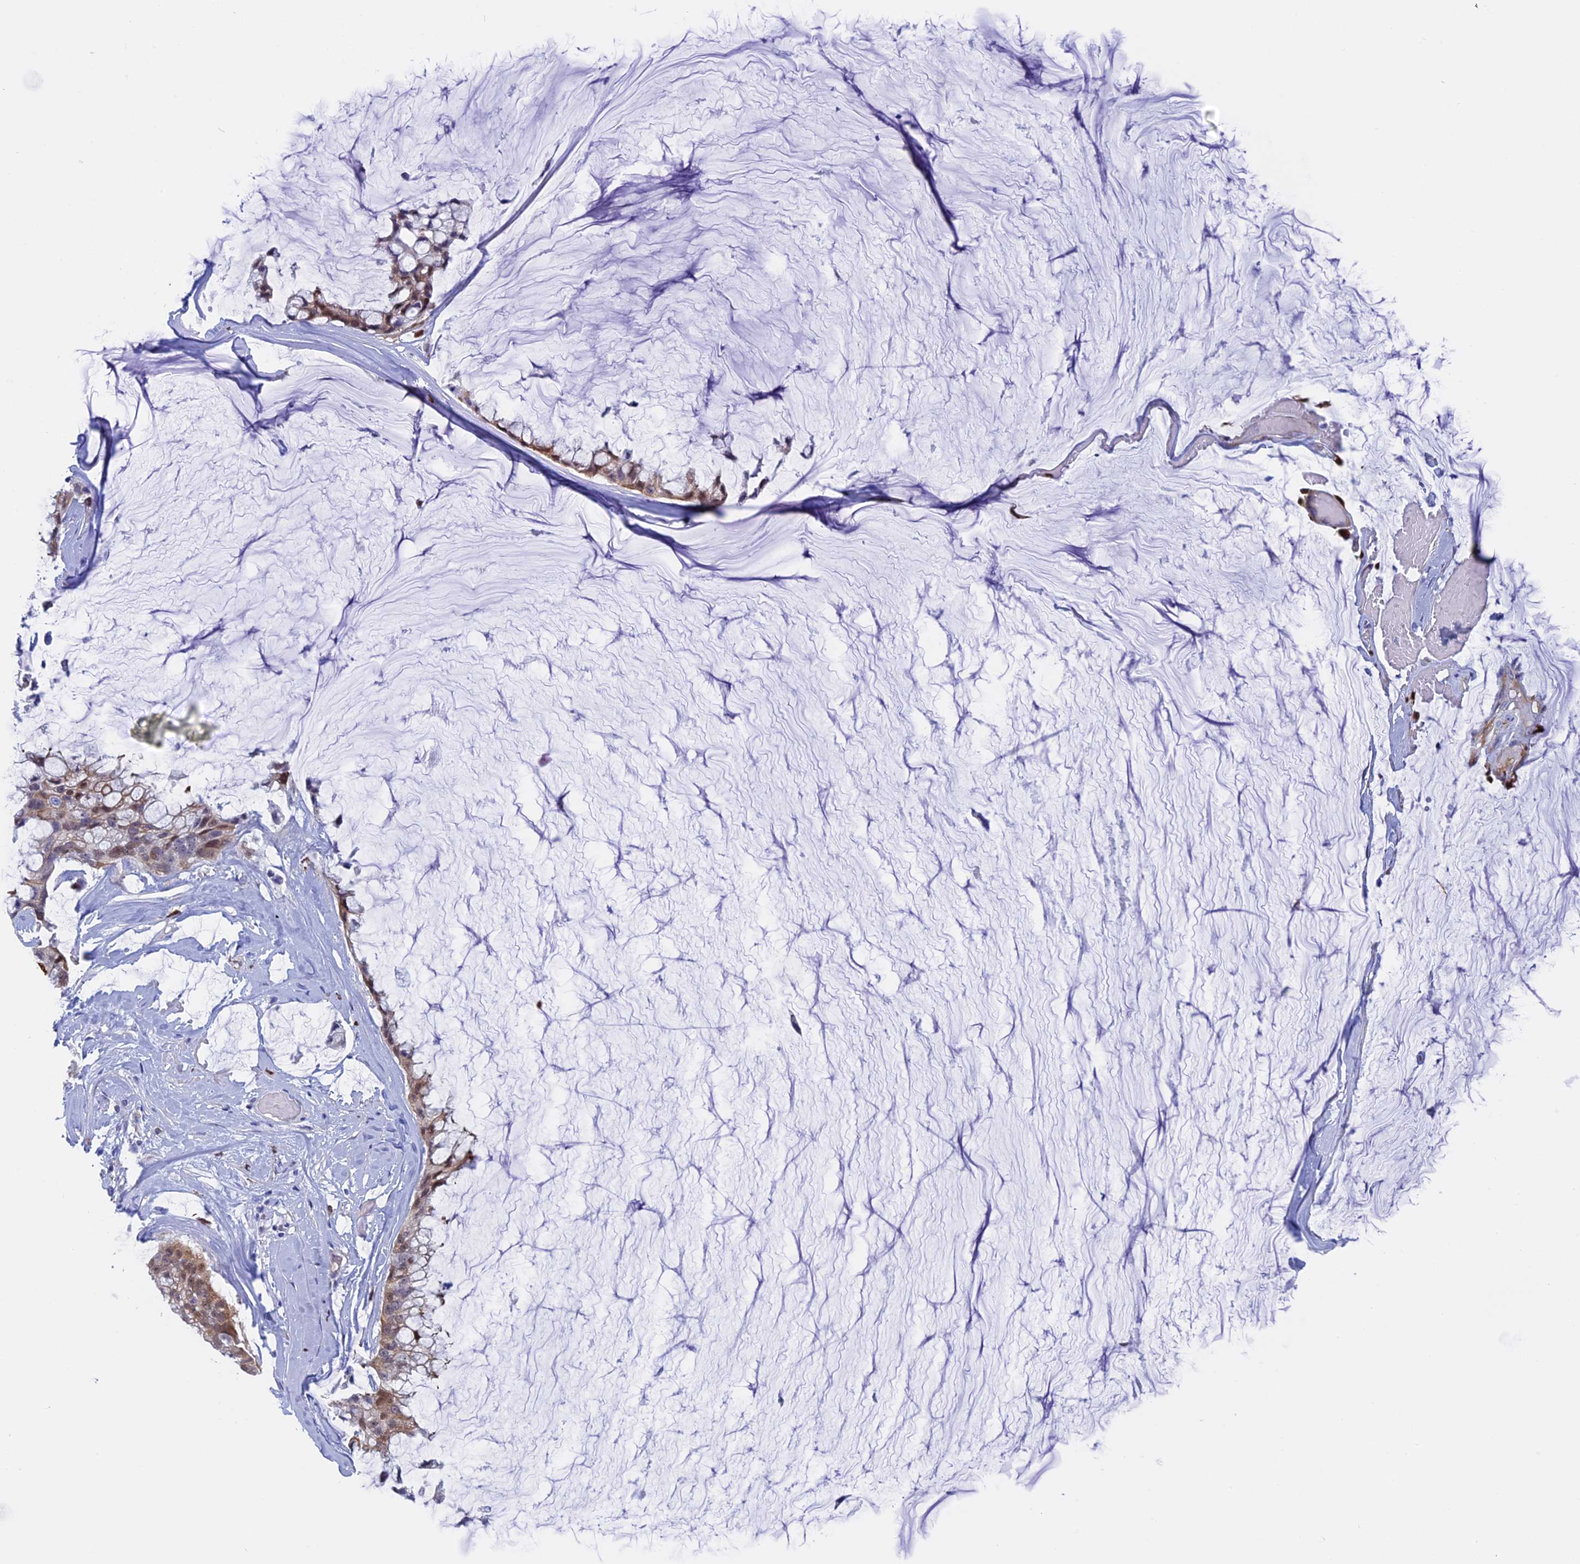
{"staining": {"intensity": "weak", "quantity": "25%-75%", "location": "cytoplasmic/membranous,nuclear"}, "tissue": "ovarian cancer", "cell_type": "Tumor cells", "image_type": "cancer", "snomed": [{"axis": "morphology", "description": "Cystadenocarcinoma, mucinous, NOS"}, {"axis": "topography", "description": "Ovary"}], "caption": "An IHC histopathology image of tumor tissue is shown. Protein staining in brown labels weak cytoplasmic/membranous and nuclear positivity in ovarian cancer within tumor cells. (Stains: DAB (3,3'-diaminobenzidine) in brown, nuclei in blue, Microscopy: brightfield microscopy at high magnification).", "gene": "SLC26A1", "patient": {"sex": "female", "age": 39}}